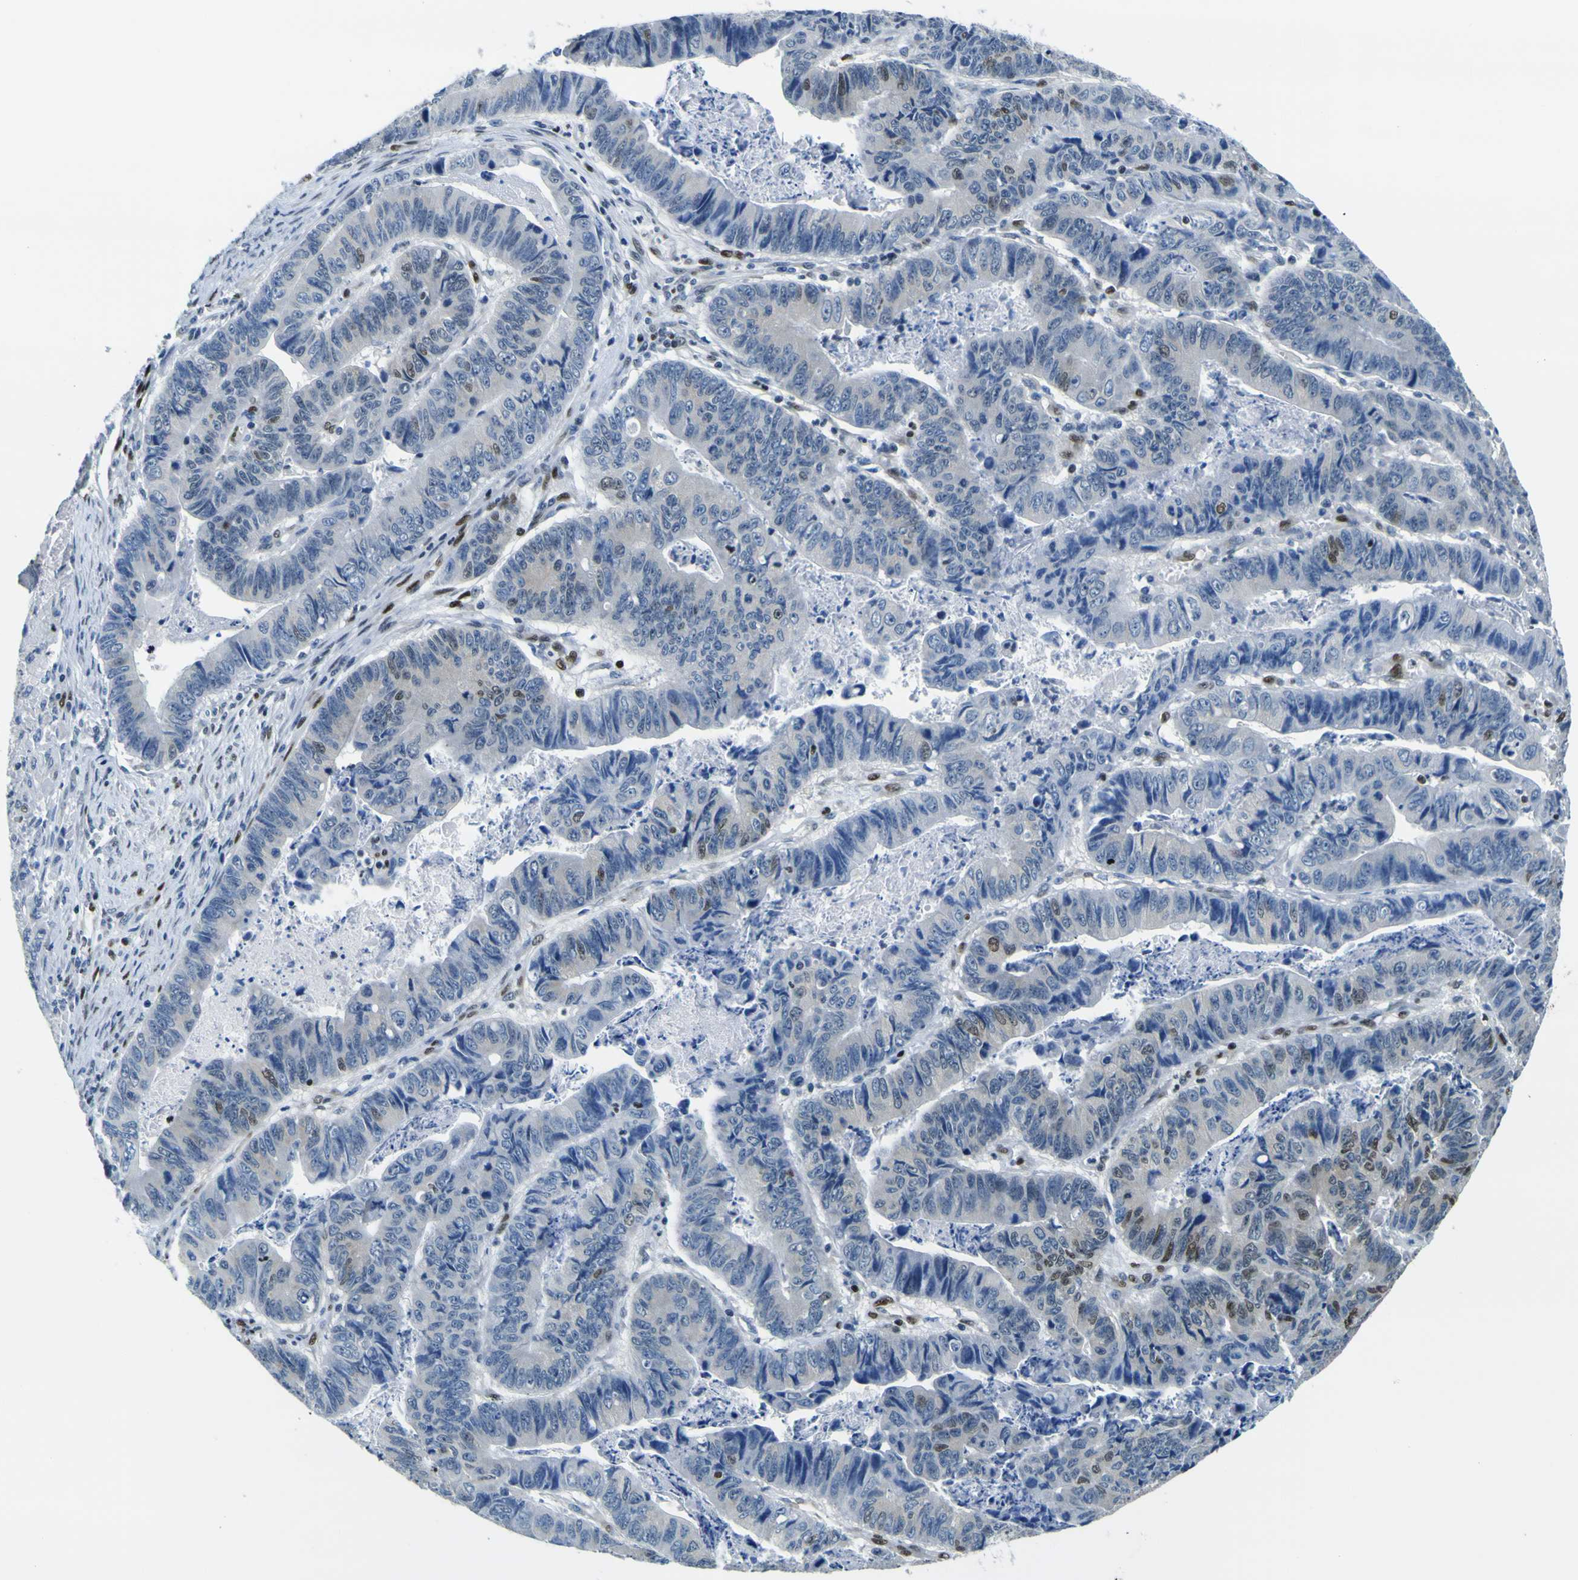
{"staining": {"intensity": "moderate", "quantity": "<25%", "location": "nuclear"}, "tissue": "stomach cancer", "cell_type": "Tumor cells", "image_type": "cancer", "snomed": [{"axis": "morphology", "description": "Adenocarcinoma, NOS"}, {"axis": "topography", "description": "Stomach, lower"}], "caption": "This is an image of immunohistochemistry staining of stomach adenocarcinoma, which shows moderate expression in the nuclear of tumor cells.", "gene": "SP1", "patient": {"sex": "male", "age": 77}}